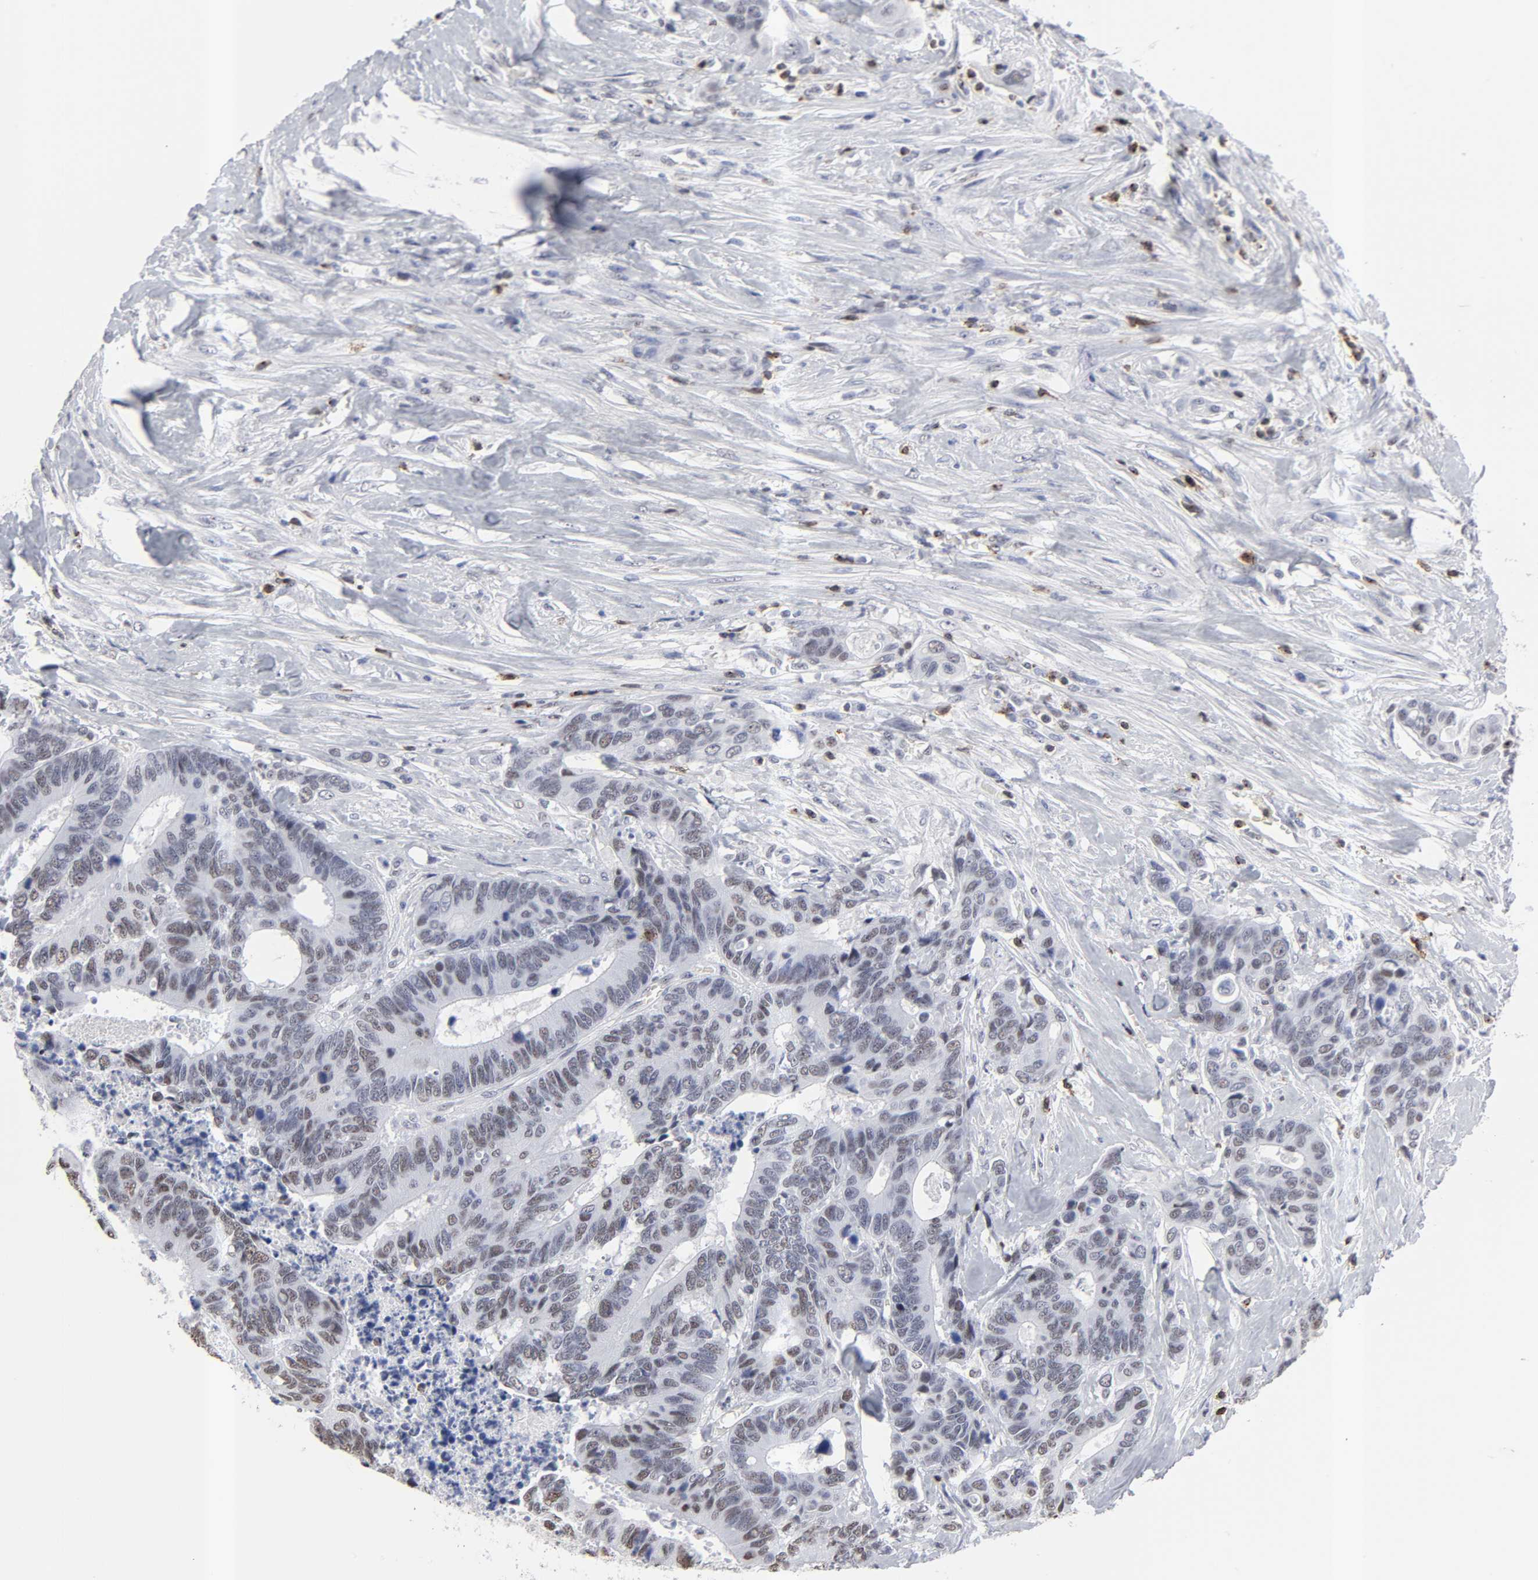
{"staining": {"intensity": "moderate", "quantity": "25%-75%", "location": "nuclear"}, "tissue": "colorectal cancer", "cell_type": "Tumor cells", "image_type": "cancer", "snomed": [{"axis": "morphology", "description": "Adenocarcinoma, NOS"}, {"axis": "topography", "description": "Rectum"}], "caption": "Immunohistochemistry (IHC) of colorectal cancer demonstrates medium levels of moderate nuclear staining in approximately 25%-75% of tumor cells.", "gene": "CD2", "patient": {"sex": "male", "age": 55}}